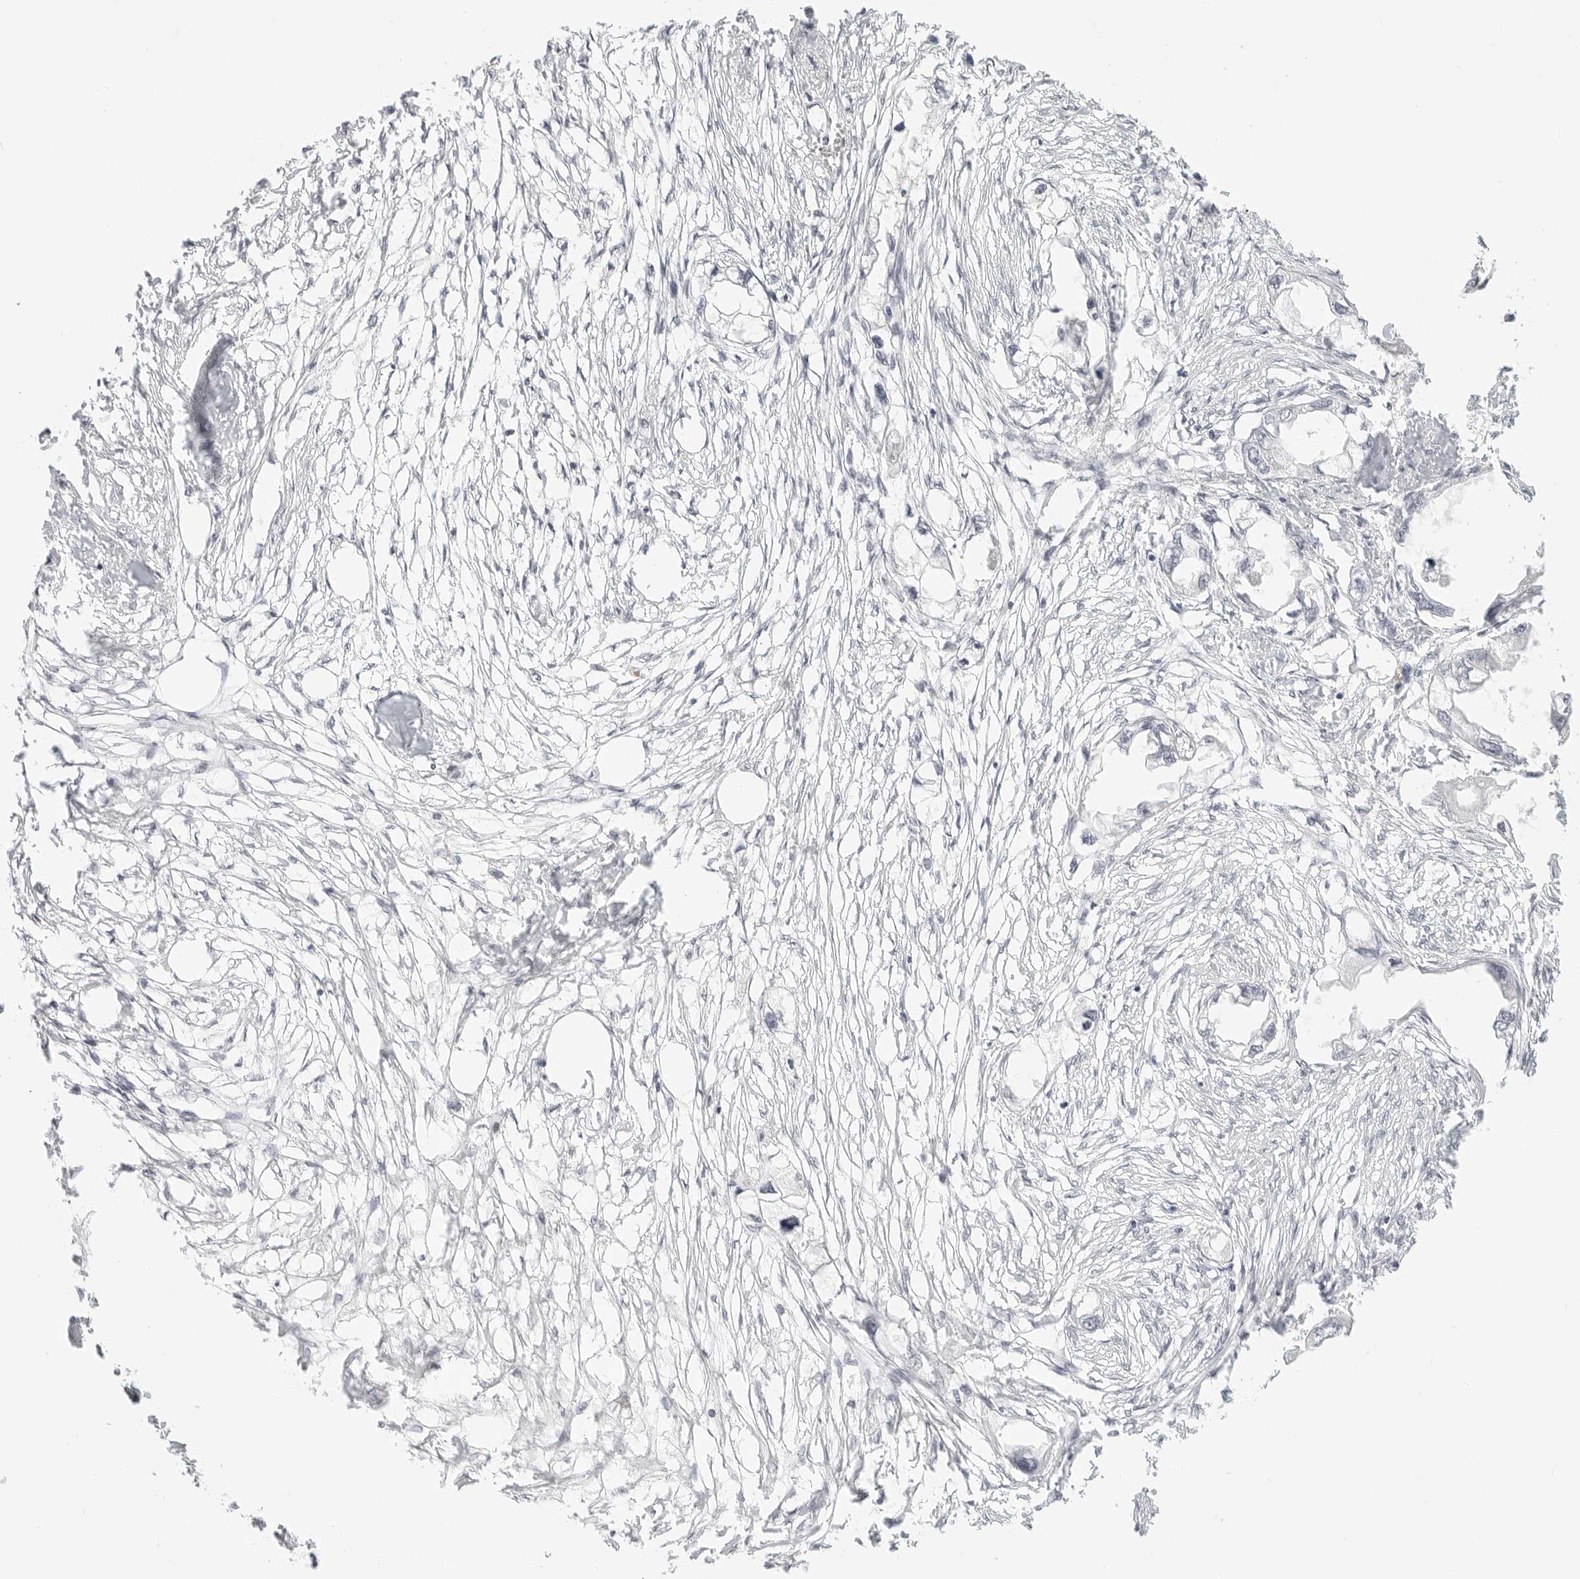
{"staining": {"intensity": "negative", "quantity": "none", "location": "none"}, "tissue": "endometrial cancer", "cell_type": "Tumor cells", "image_type": "cancer", "snomed": [{"axis": "morphology", "description": "Adenocarcinoma, NOS"}, {"axis": "morphology", "description": "Adenocarcinoma, metastatic, NOS"}, {"axis": "topography", "description": "Adipose tissue"}, {"axis": "topography", "description": "Endometrium"}], "caption": "A micrograph of human endometrial cancer (metastatic adenocarcinoma) is negative for staining in tumor cells. (Immunohistochemistry, brightfield microscopy, high magnification).", "gene": "KLK11", "patient": {"sex": "female", "age": 67}}